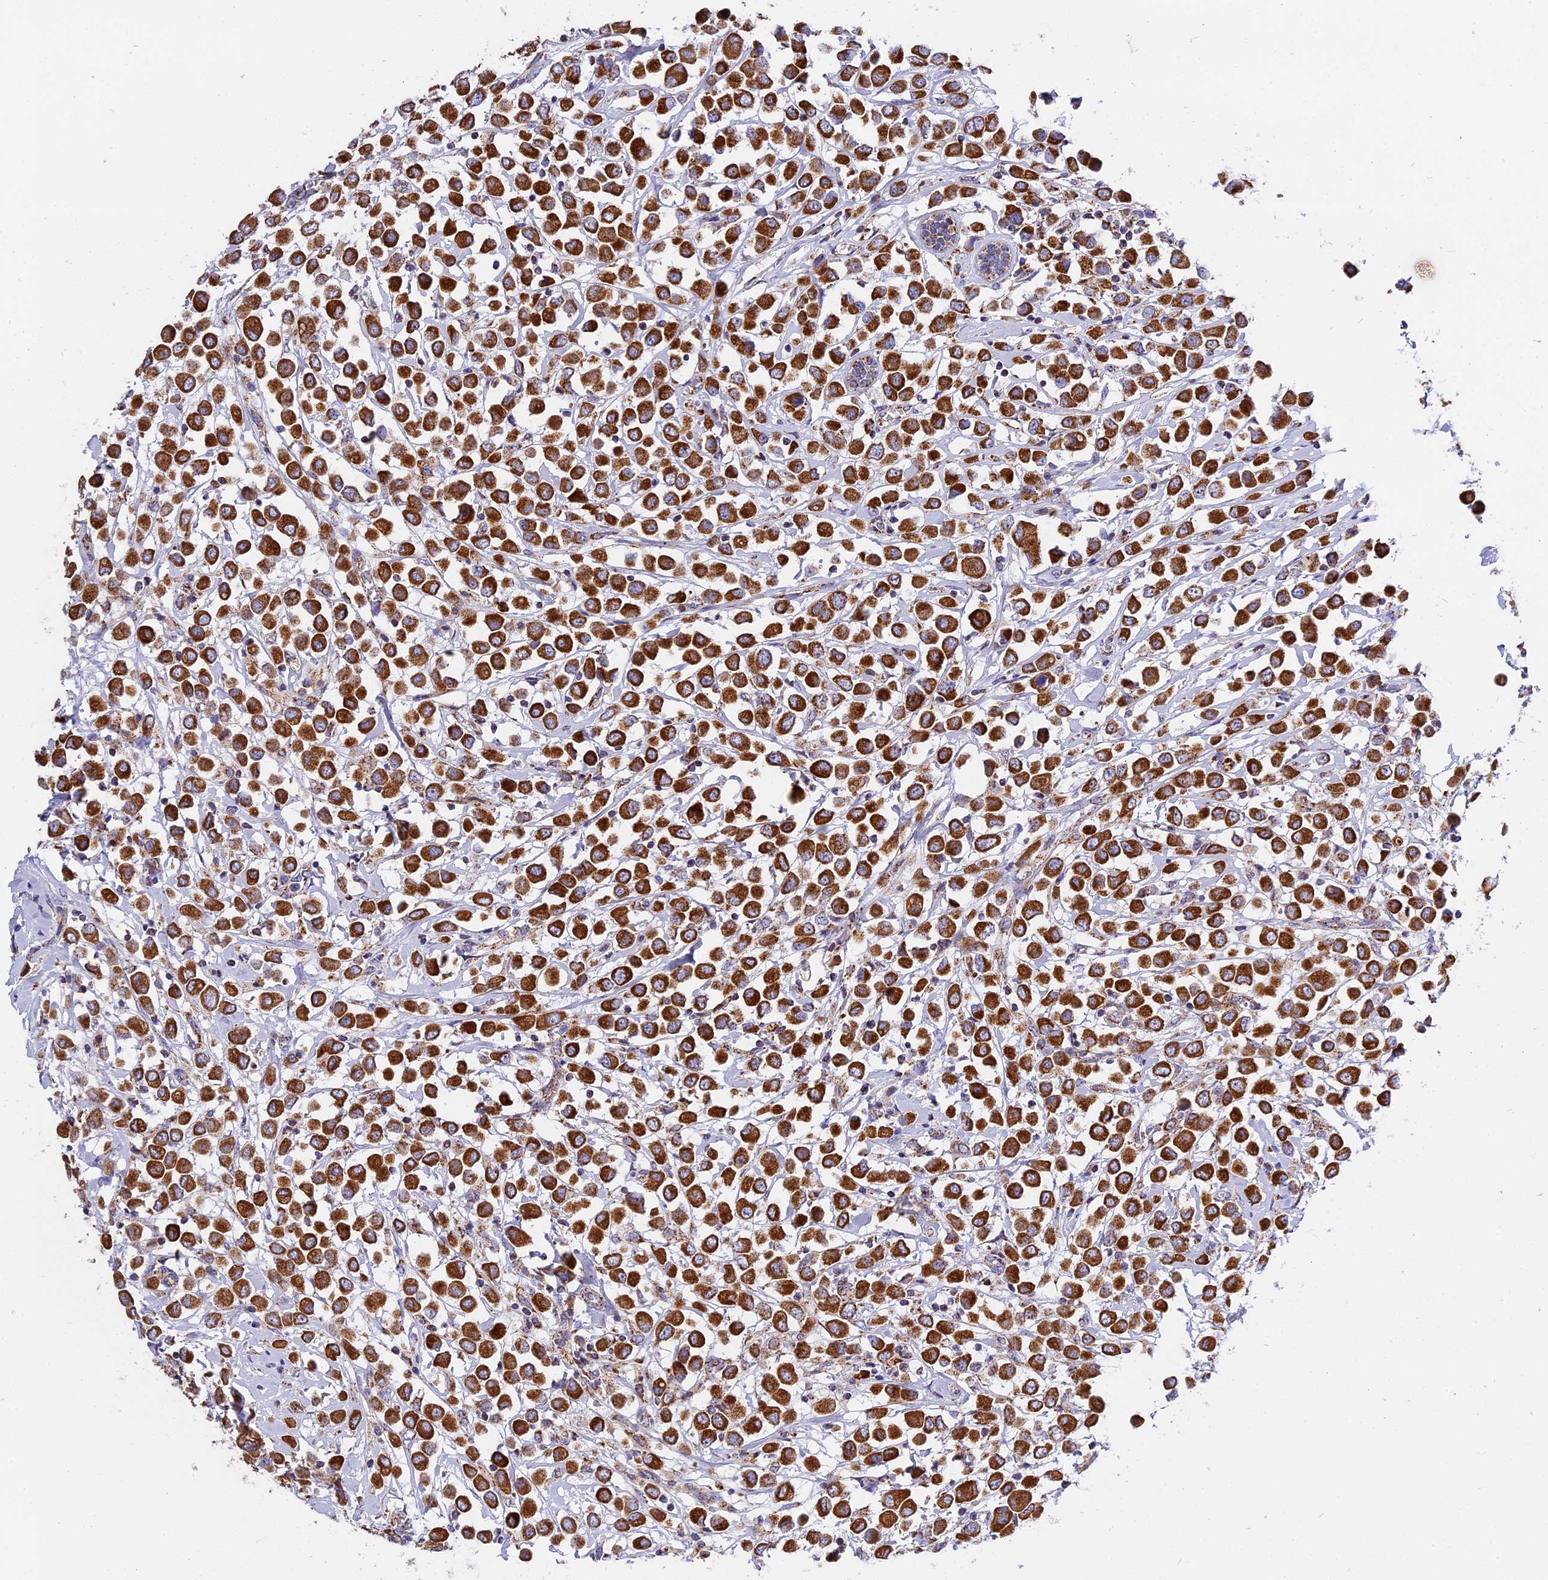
{"staining": {"intensity": "strong", "quantity": ">75%", "location": "cytoplasmic/membranous"}, "tissue": "breast cancer", "cell_type": "Tumor cells", "image_type": "cancer", "snomed": [{"axis": "morphology", "description": "Duct carcinoma"}, {"axis": "topography", "description": "Breast"}], "caption": "Tumor cells display strong cytoplasmic/membranous staining in about >75% of cells in invasive ductal carcinoma (breast).", "gene": "MRPS34", "patient": {"sex": "female", "age": 61}}